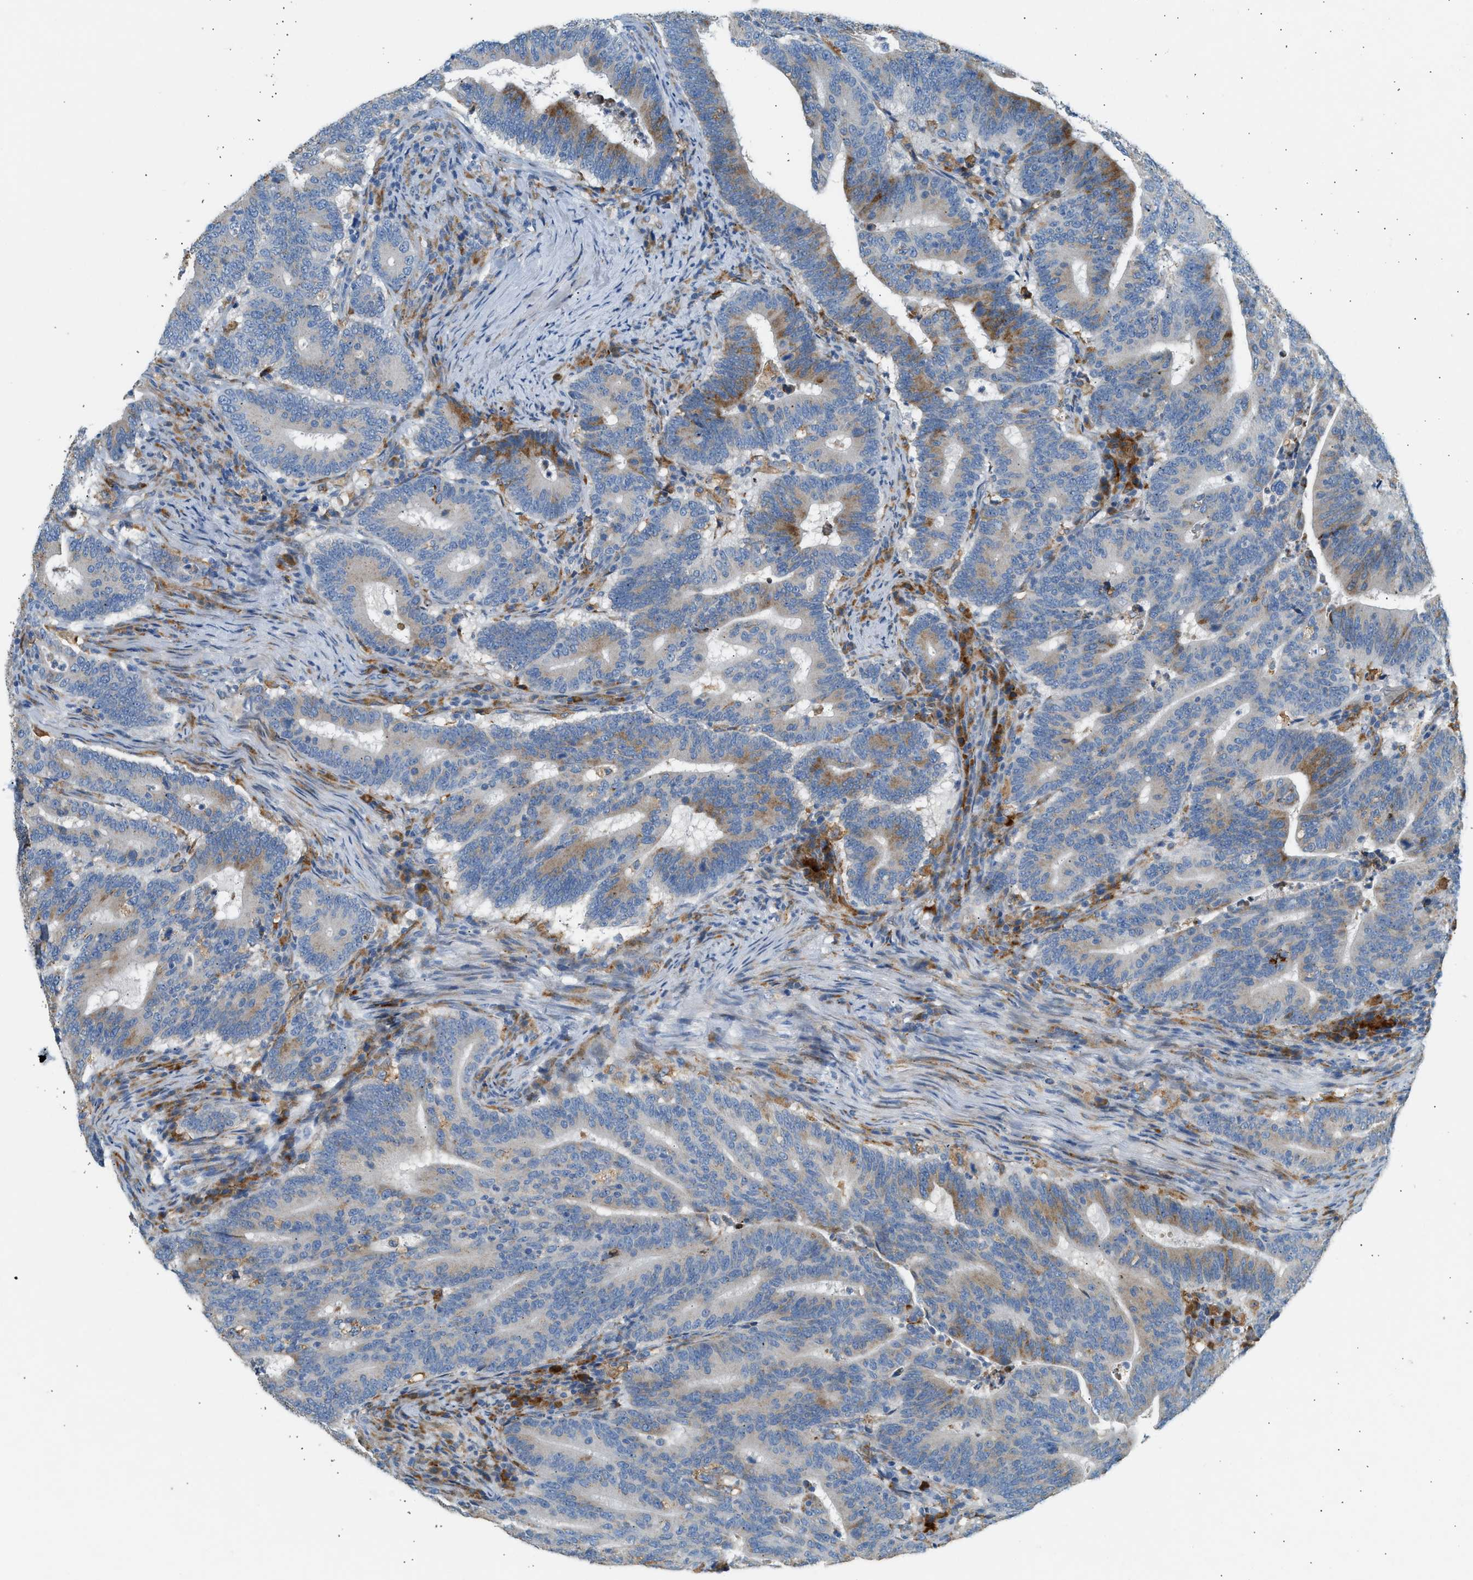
{"staining": {"intensity": "moderate", "quantity": ">75%", "location": "cytoplasmic/membranous"}, "tissue": "colorectal cancer", "cell_type": "Tumor cells", "image_type": "cancer", "snomed": [{"axis": "morphology", "description": "Adenocarcinoma, NOS"}, {"axis": "topography", "description": "Colon"}], "caption": "DAB (3,3'-diaminobenzidine) immunohistochemical staining of colorectal cancer (adenocarcinoma) exhibits moderate cytoplasmic/membranous protein expression in approximately >75% of tumor cells. Using DAB (brown) and hematoxylin (blue) stains, captured at high magnification using brightfield microscopy.", "gene": "CTSB", "patient": {"sex": "female", "age": 66}}